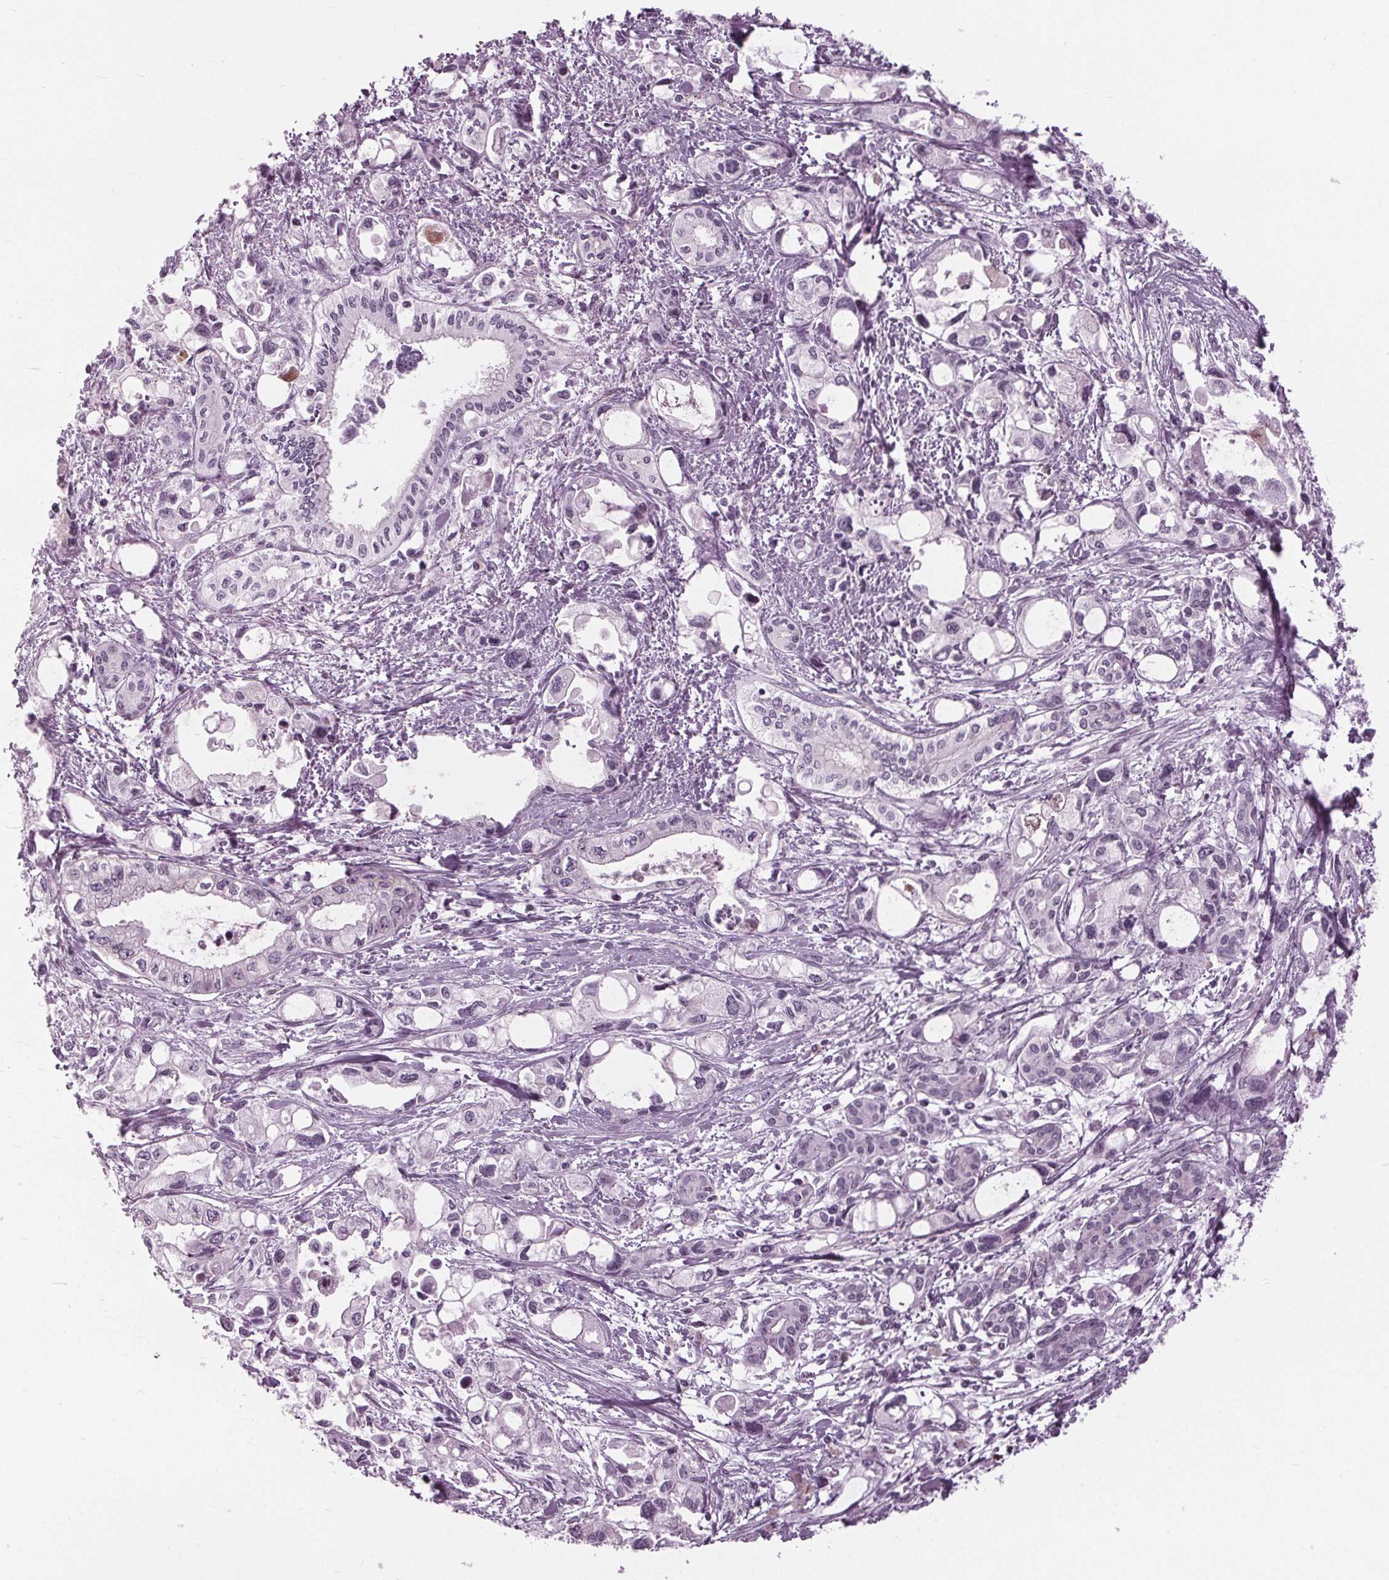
{"staining": {"intensity": "negative", "quantity": "none", "location": "none"}, "tissue": "pancreatic cancer", "cell_type": "Tumor cells", "image_type": "cancer", "snomed": [{"axis": "morphology", "description": "Adenocarcinoma, NOS"}, {"axis": "topography", "description": "Pancreas"}], "caption": "High power microscopy image of an immunohistochemistry (IHC) image of pancreatic adenocarcinoma, revealing no significant expression in tumor cells. Brightfield microscopy of IHC stained with DAB (3,3'-diaminobenzidine) (brown) and hematoxylin (blue), captured at high magnification.", "gene": "SLC9A4", "patient": {"sex": "female", "age": 61}}